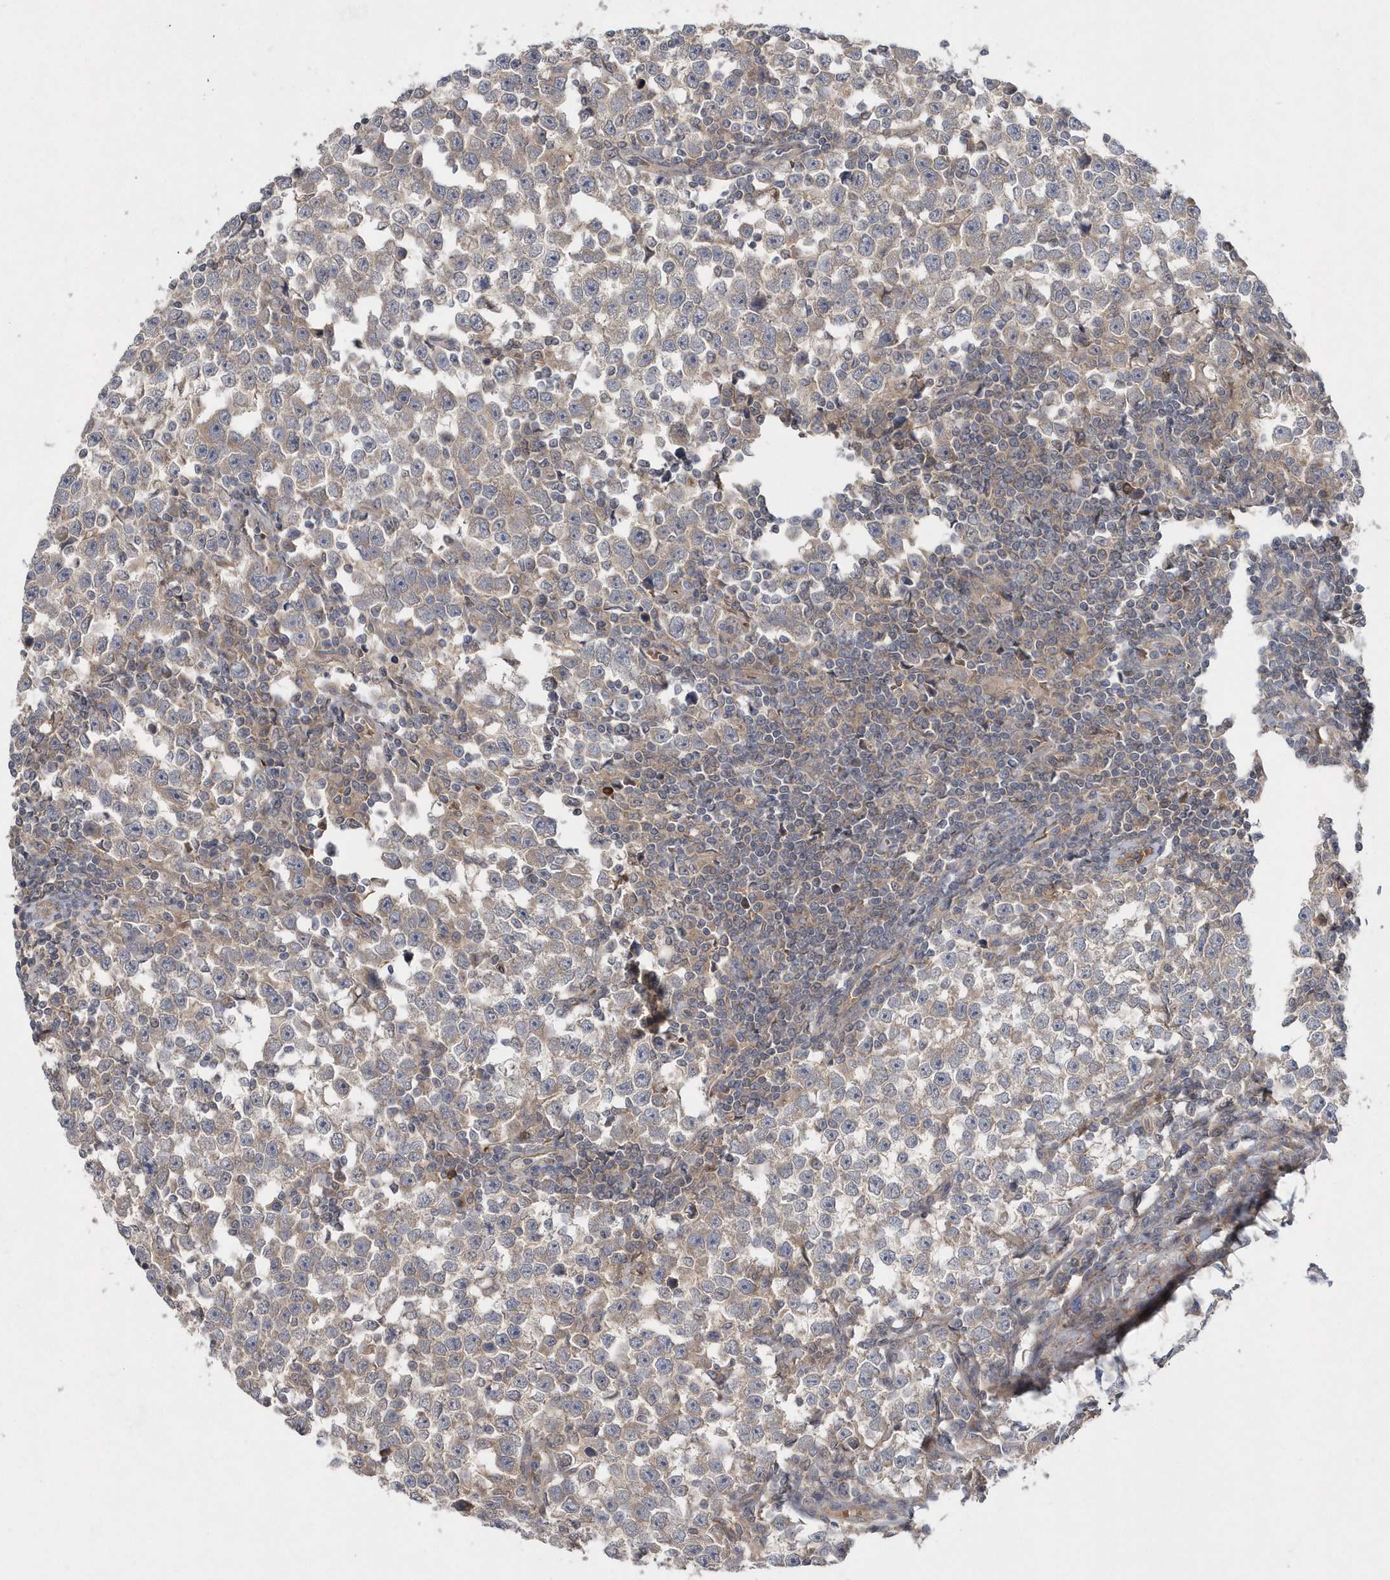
{"staining": {"intensity": "weak", "quantity": "<25%", "location": "cytoplasmic/membranous"}, "tissue": "testis cancer", "cell_type": "Tumor cells", "image_type": "cancer", "snomed": [{"axis": "morphology", "description": "Normal tissue, NOS"}, {"axis": "morphology", "description": "Seminoma, NOS"}, {"axis": "topography", "description": "Testis"}], "caption": "This is an immunohistochemistry (IHC) histopathology image of human seminoma (testis). There is no staining in tumor cells.", "gene": "HMGCS1", "patient": {"sex": "male", "age": 43}}